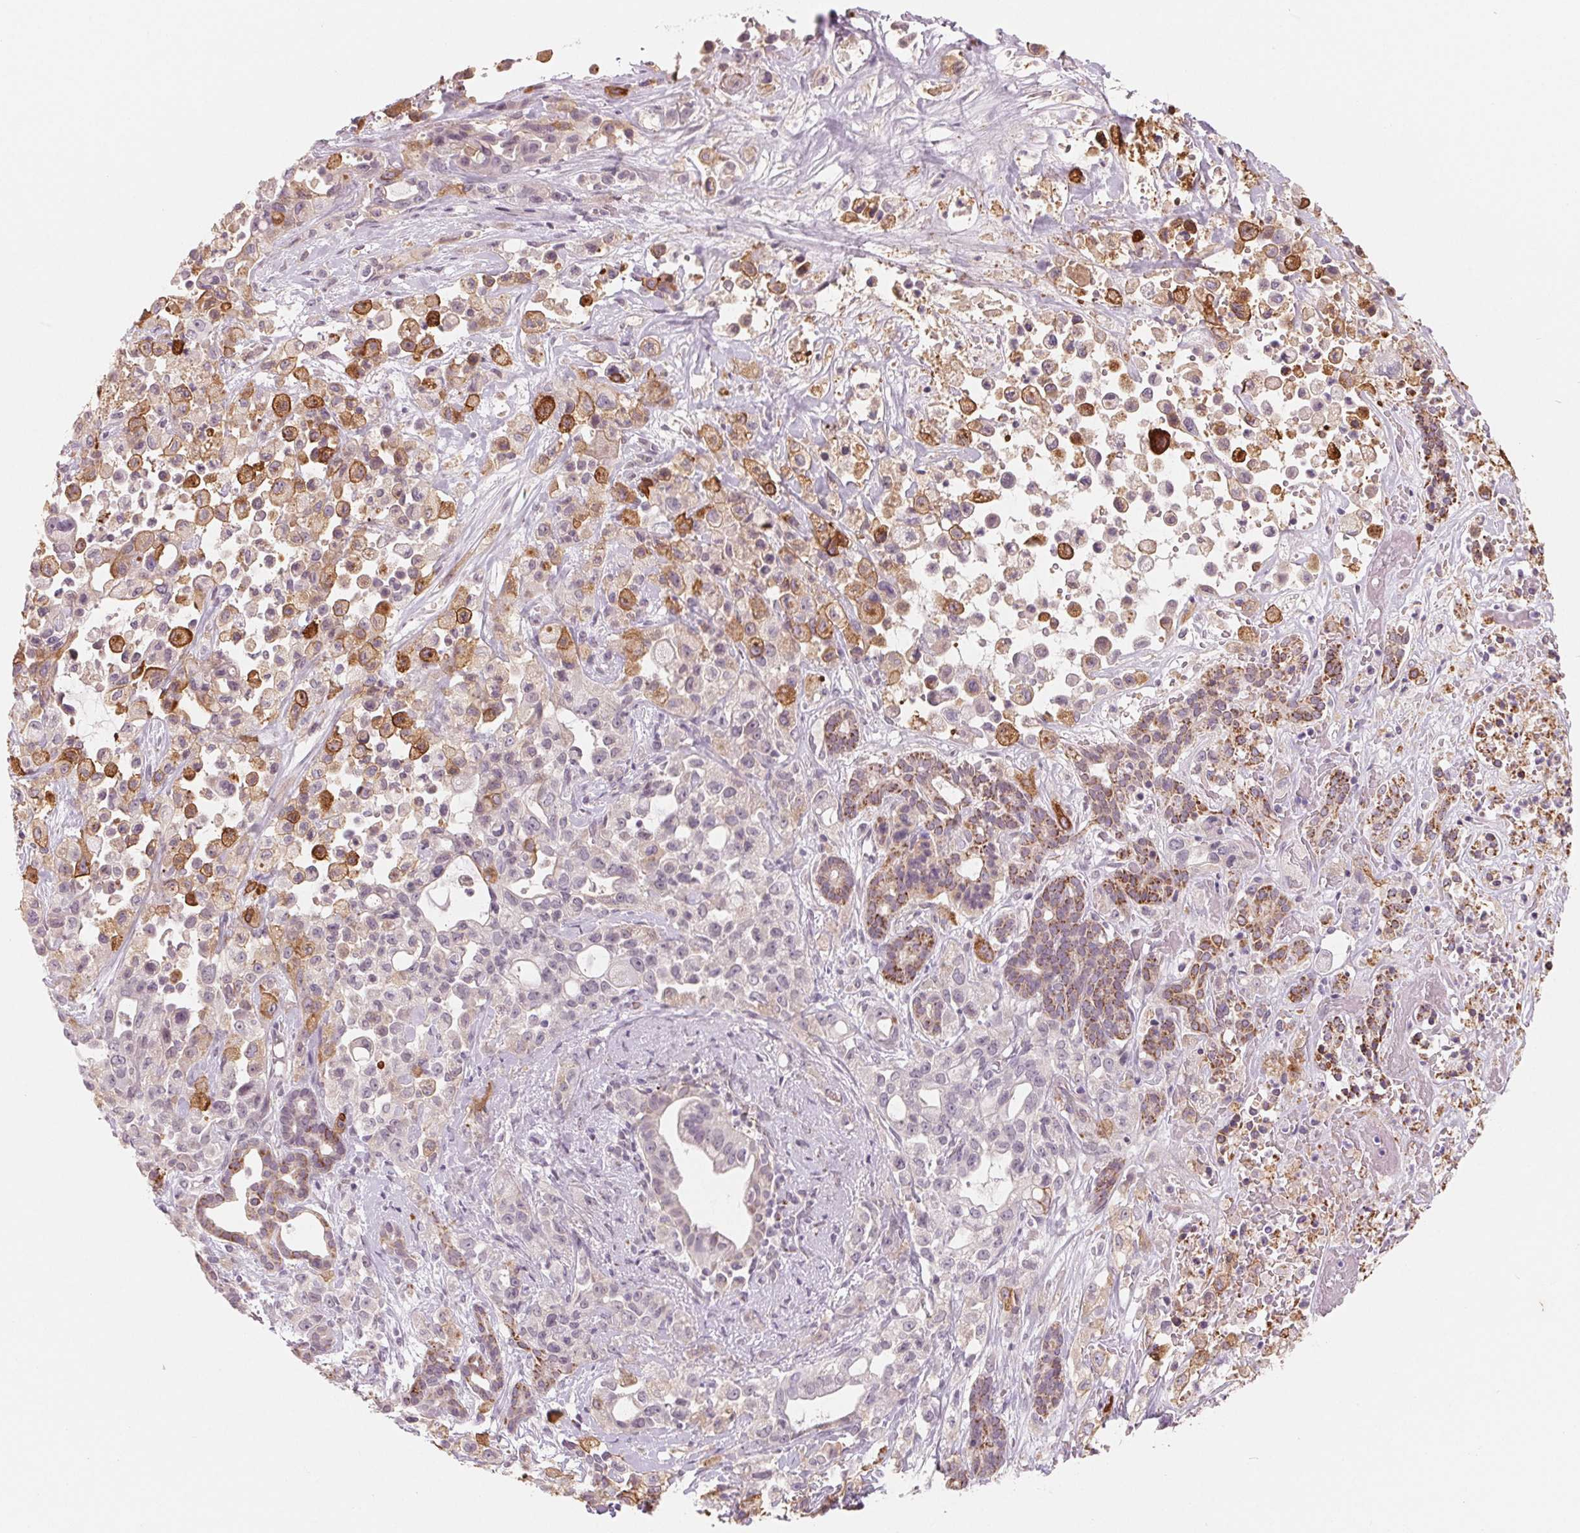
{"staining": {"intensity": "moderate", "quantity": "25%-75%", "location": "cytoplasmic/membranous"}, "tissue": "pancreatic cancer", "cell_type": "Tumor cells", "image_type": "cancer", "snomed": [{"axis": "morphology", "description": "Adenocarcinoma, NOS"}, {"axis": "topography", "description": "Pancreas"}], "caption": "A photomicrograph showing moderate cytoplasmic/membranous positivity in approximately 25%-75% of tumor cells in adenocarcinoma (pancreatic), as visualized by brown immunohistochemical staining.", "gene": "CFC1", "patient": {"sex": "male", "age": 44}}